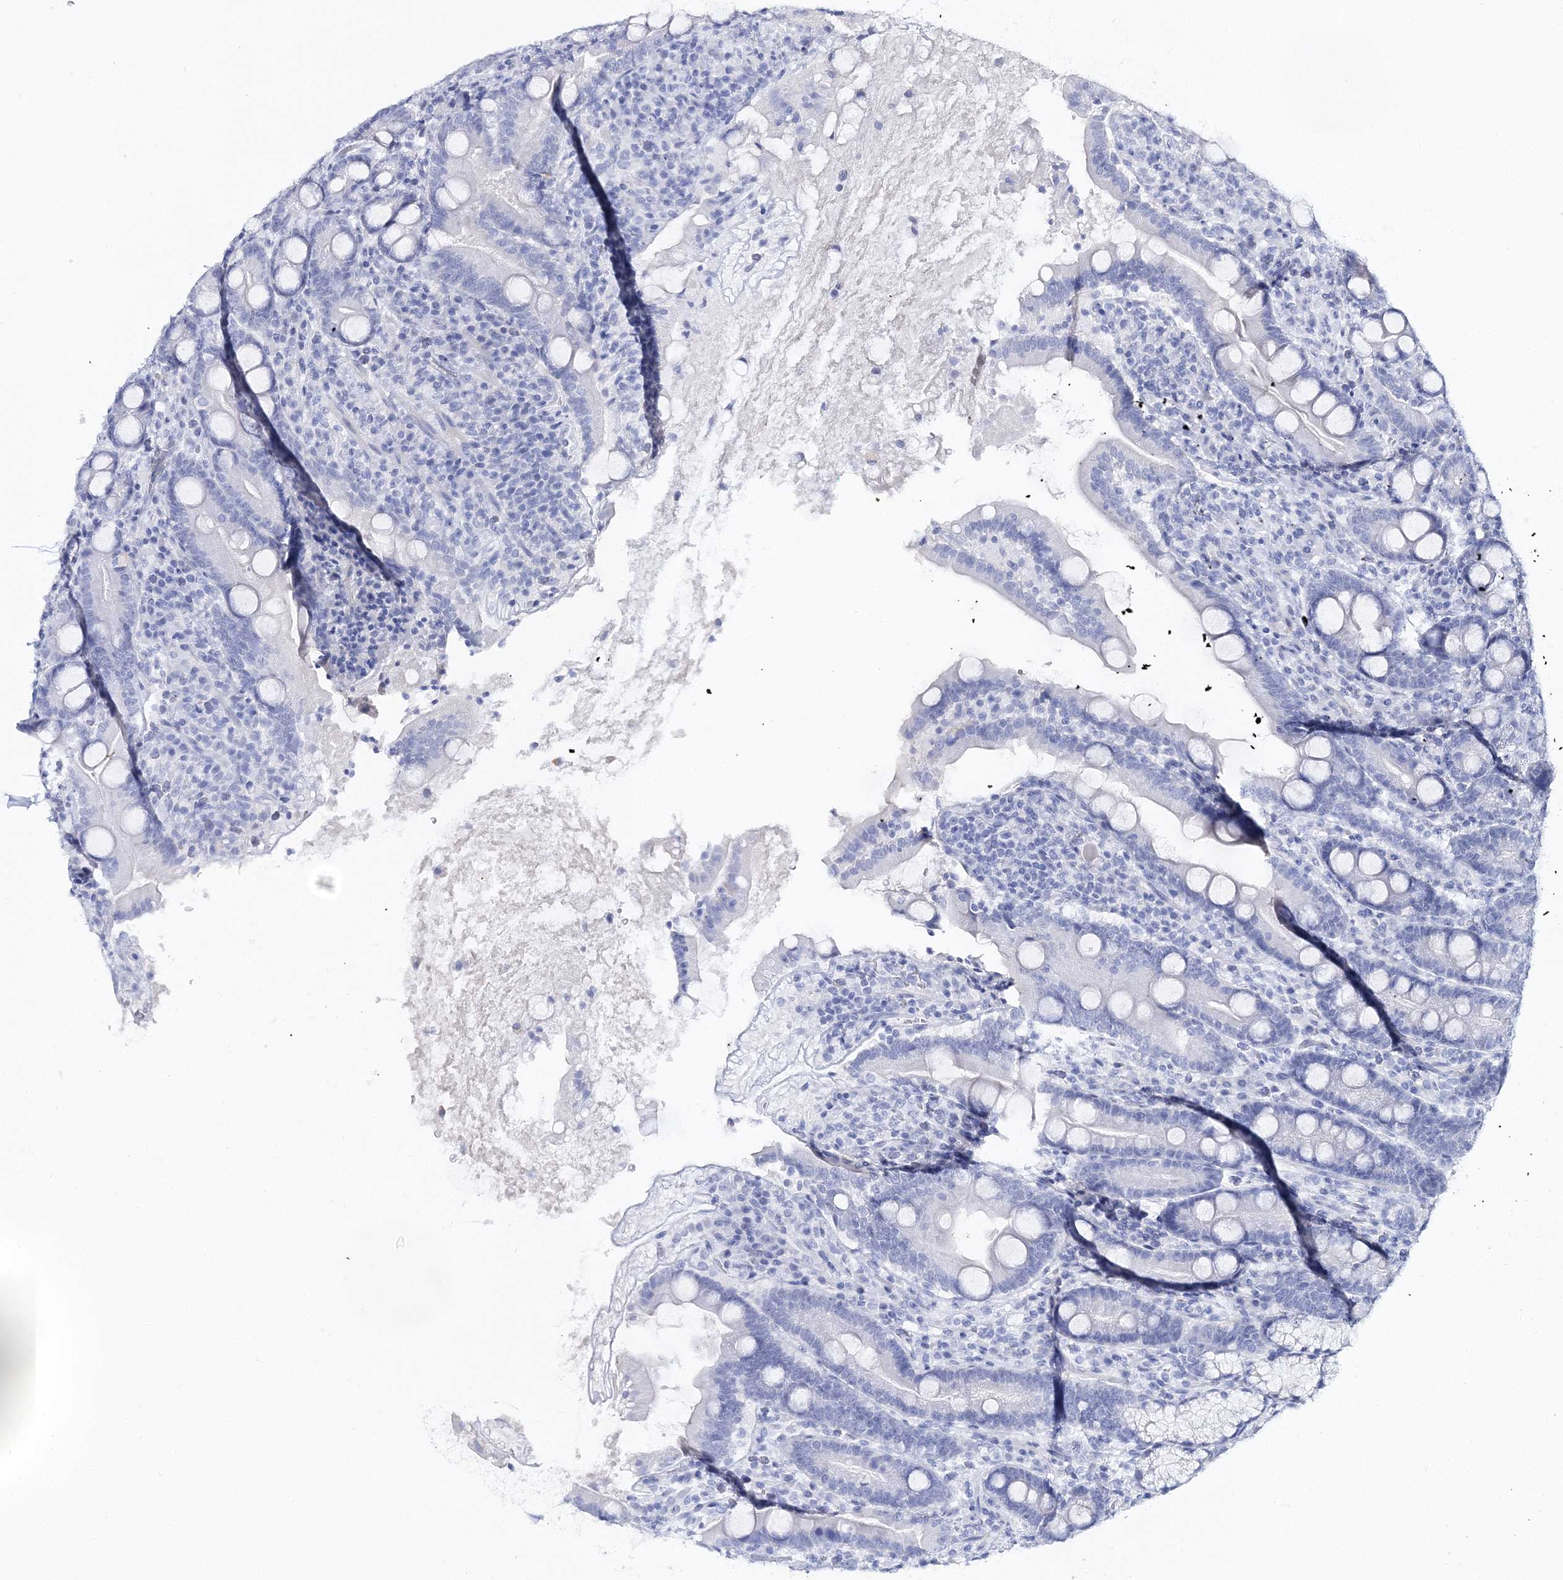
{"staining": {"intensity": "negative", "quantity": "none", "location": "none"}, "tissue": "duodenum", "cell_type": "Glandular cells", "image_type": "normal", "snomed": [{"axis": "morphology", "description": "Normal tissue, NOS"}, {"axis": "topography", "description": "Duodenum"}], "caption": "This is an immunohistochemistry (IHC) histopathology image of unremarkable human duodenum. There is no staining in glandular cells.", "gene": "MYOZ2", "patient": {"sex": "male", "age": 35}}